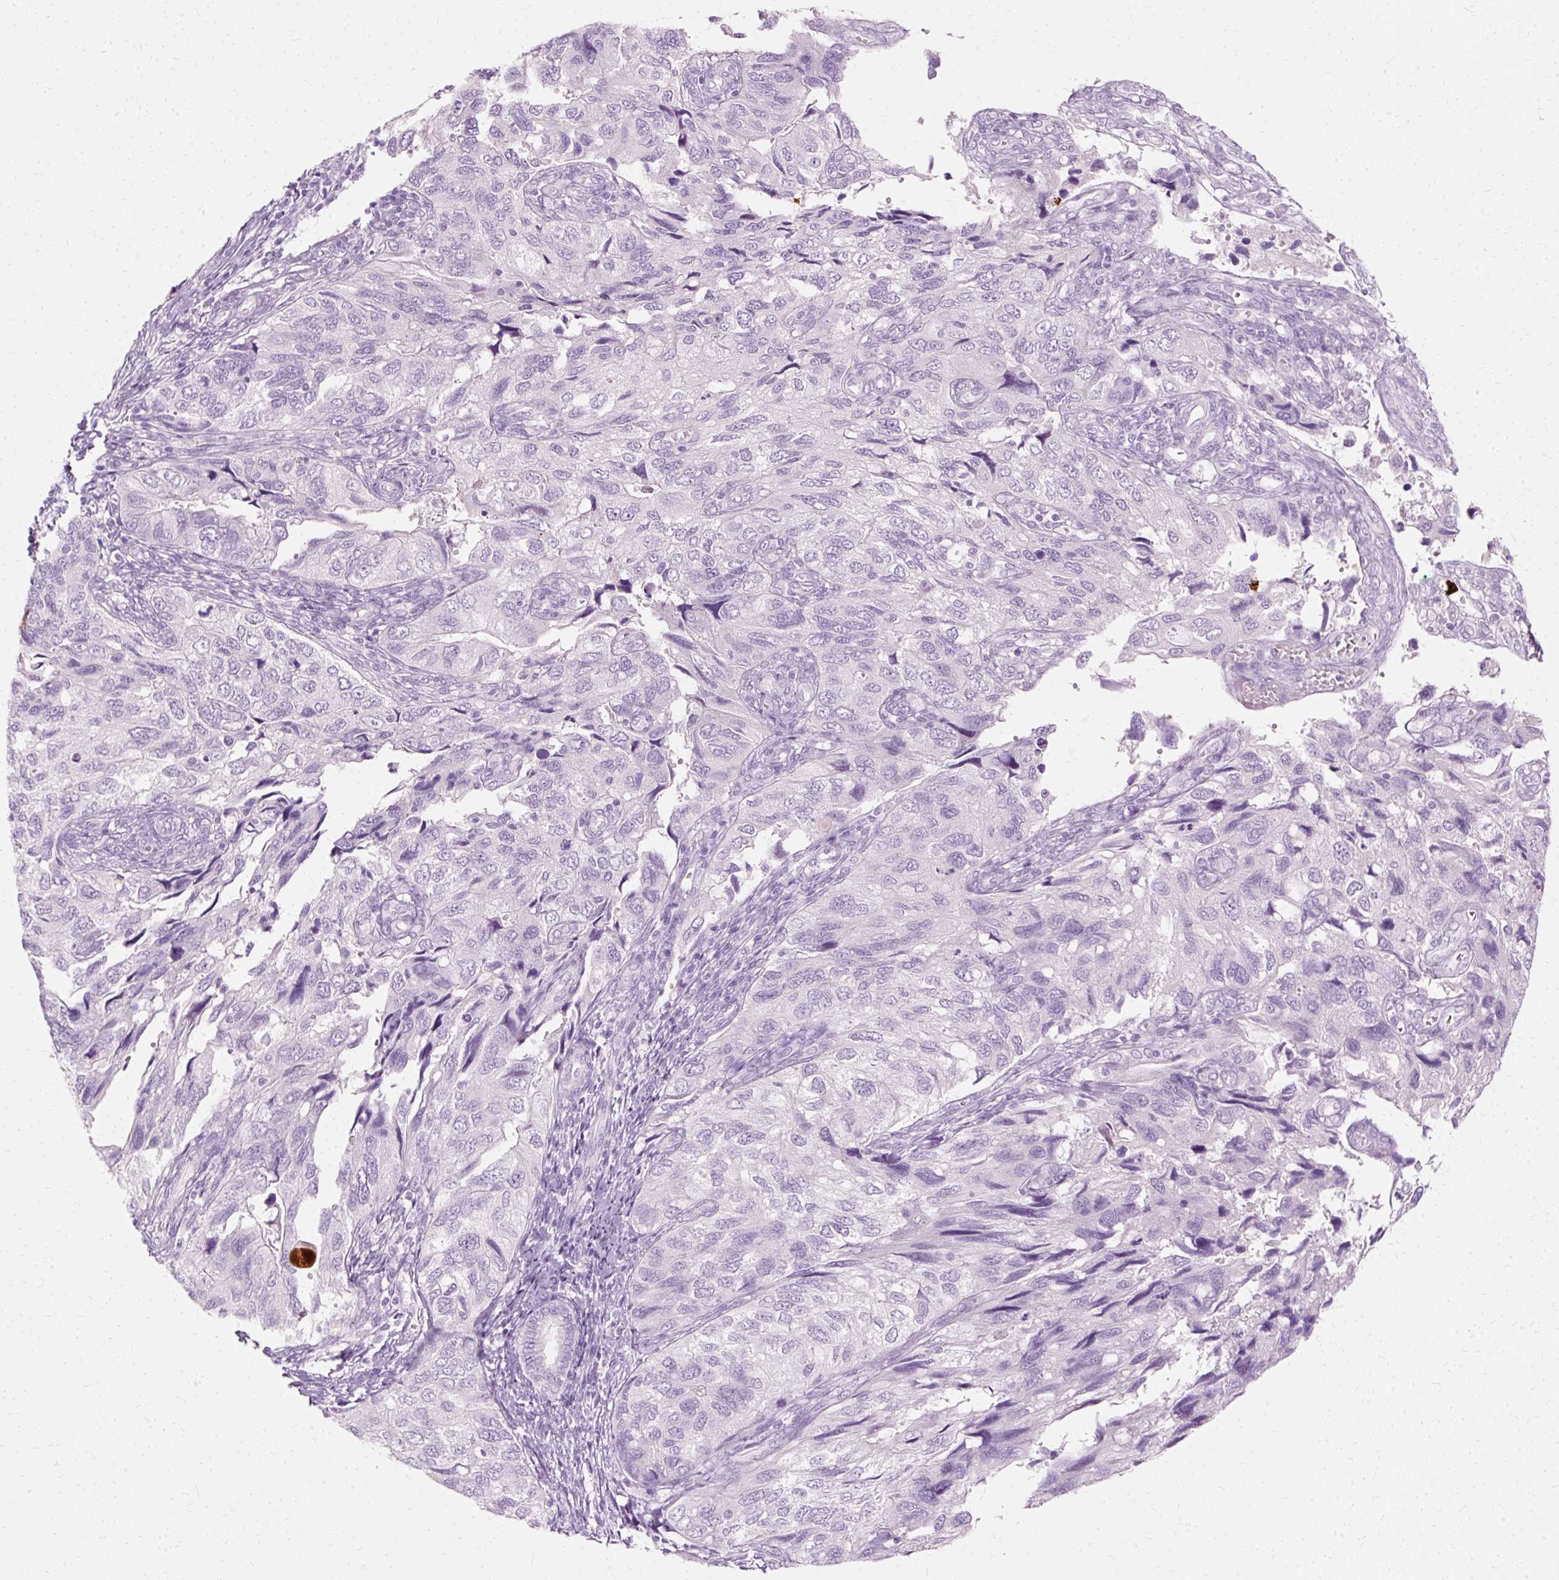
{"staining": {"intensity": "negative", "quantity": "none", "location": "none"}, "tissue": "endometrial cancer", "cell_type": "Tumor cells", "image_type": "cancer", "snomed": [{"axis": "morphology", "description": "Carcinoma, NOS"}, {"axis": "topography", "description": "Uterus"}], "caption": "A histopathology image of endometrial cancer stained for a protein demonstrates no brown staining in tumor cells.", "gene": "DEFA1", "patient": {"sex": "female", "age": 76}}